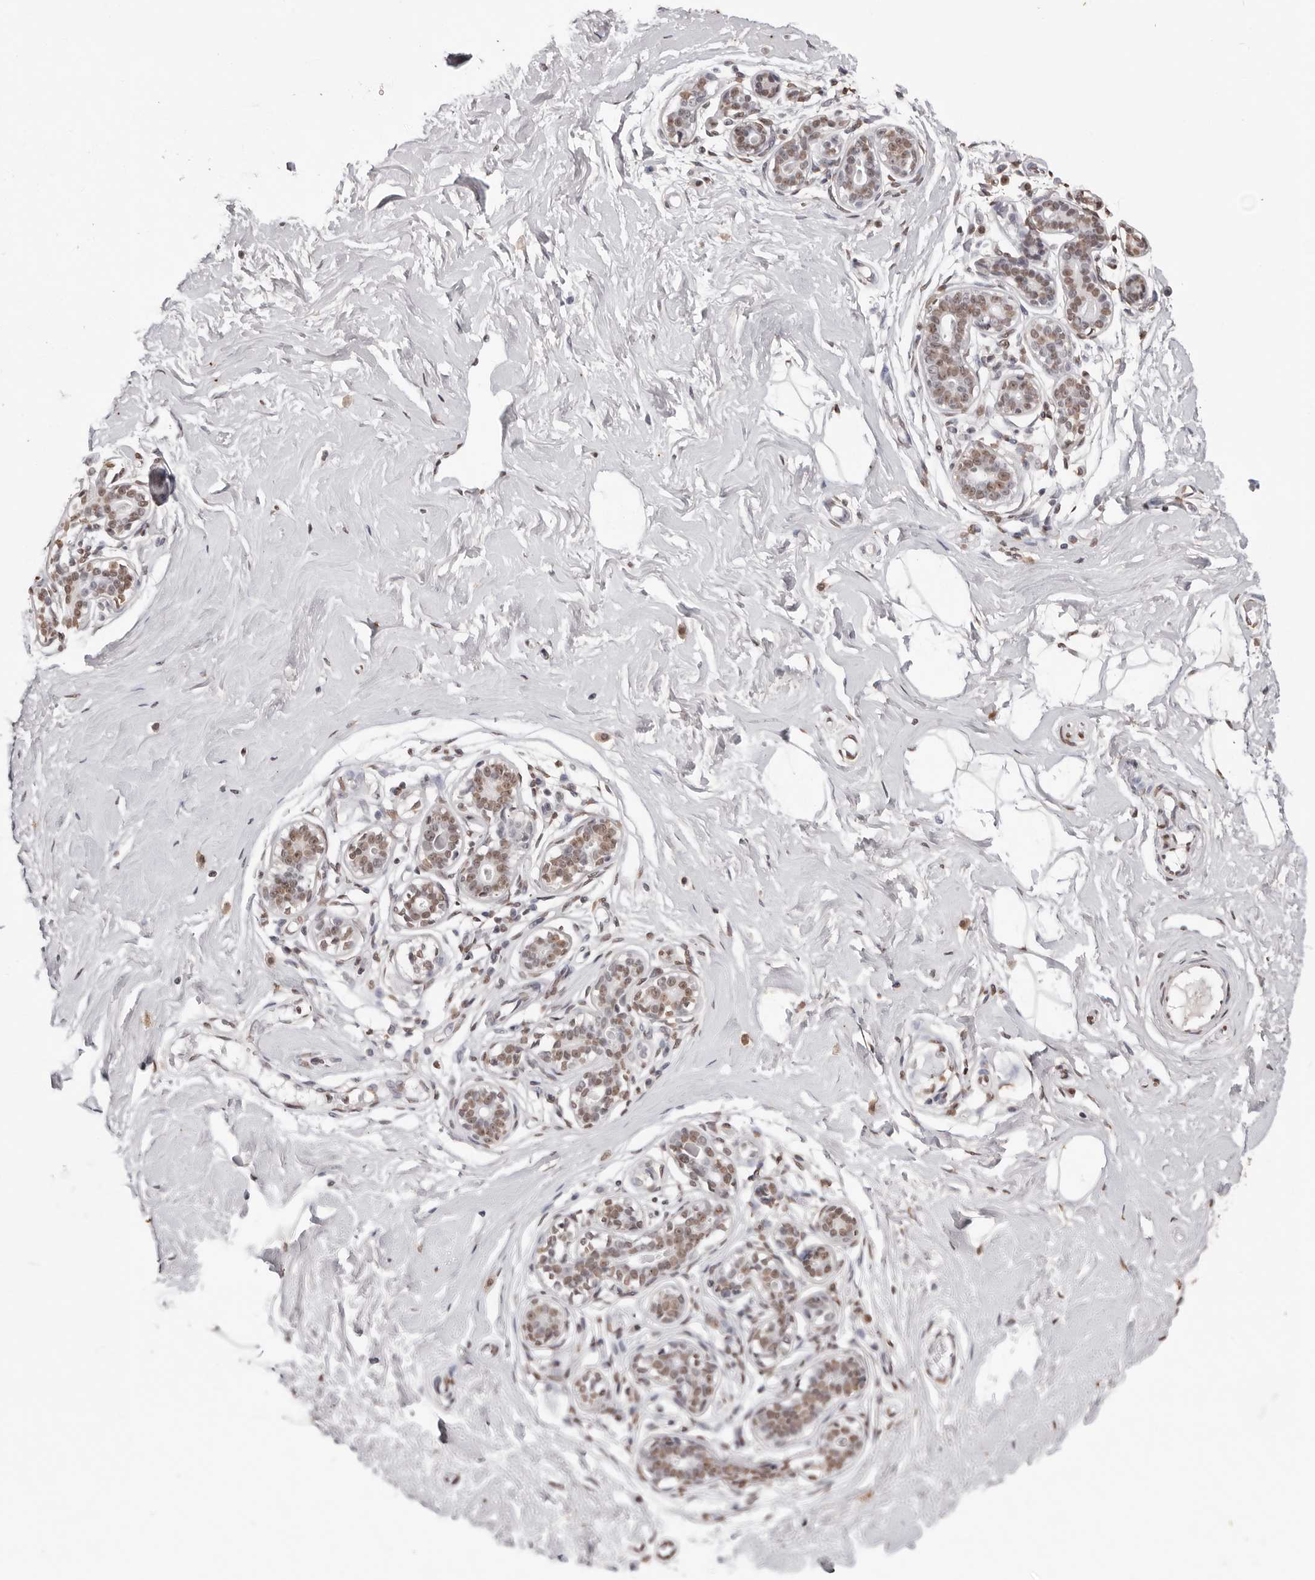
{"staining": {"intensity": "negative", "quantity": "none", "location": "none"}, "tissue": "breast", "cell_type": "Adipocytes", "image_type": "normal", "snomed": [{"axis": "morphology", "description": "Normal tissue, NOS"}, {"axis": "morphology", "description": "Adenoma, NOS"}, {"axis": "topography", "description": "Breast"}], "caption": "Immunohistochemistry (IHC) micrograph of normal human breast stained for a protein (brown), which shows no positivity in adipocytes.", "gene": "OLIG3", "patient": {"sex": "female", "age": 23}}